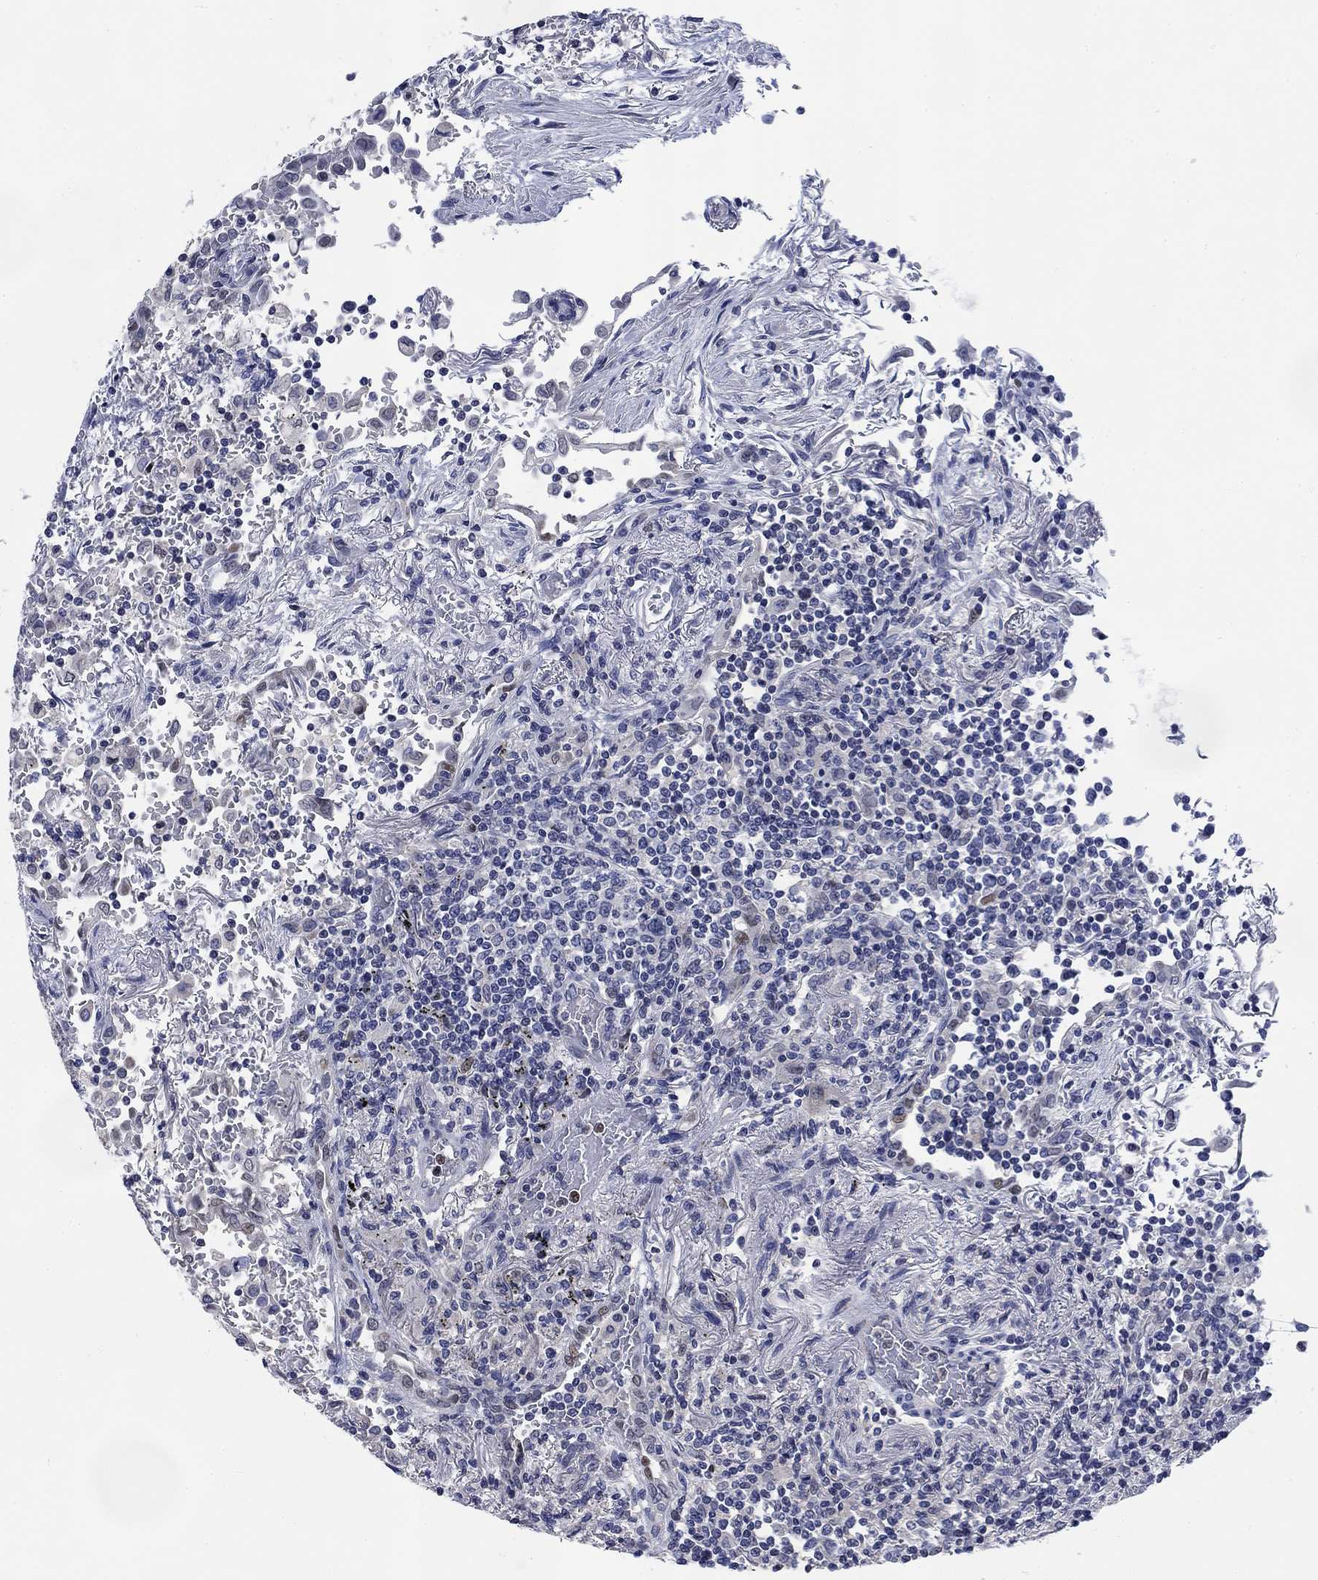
{"staining": {"intensity": "negative", "quantity": "none", "location": "none"}, "tissue": "lymphoma", "cell_type": "Tumor cells", "image_type": "cancer", "snomed": [{"axis": "morphology", "description": "Malignant lymphoma, non-Hodgkin's type, High grade"}, {"axis": "topography", "description": "Lung"}], "caption": "A high-resolution micrograph shows immunohistochemistry (IHC) staining of lymphoma, which demonstrates no significant expression in tumor cells.", "gene": "DAZL", "patient": {"sex": "male", "age": 79}}